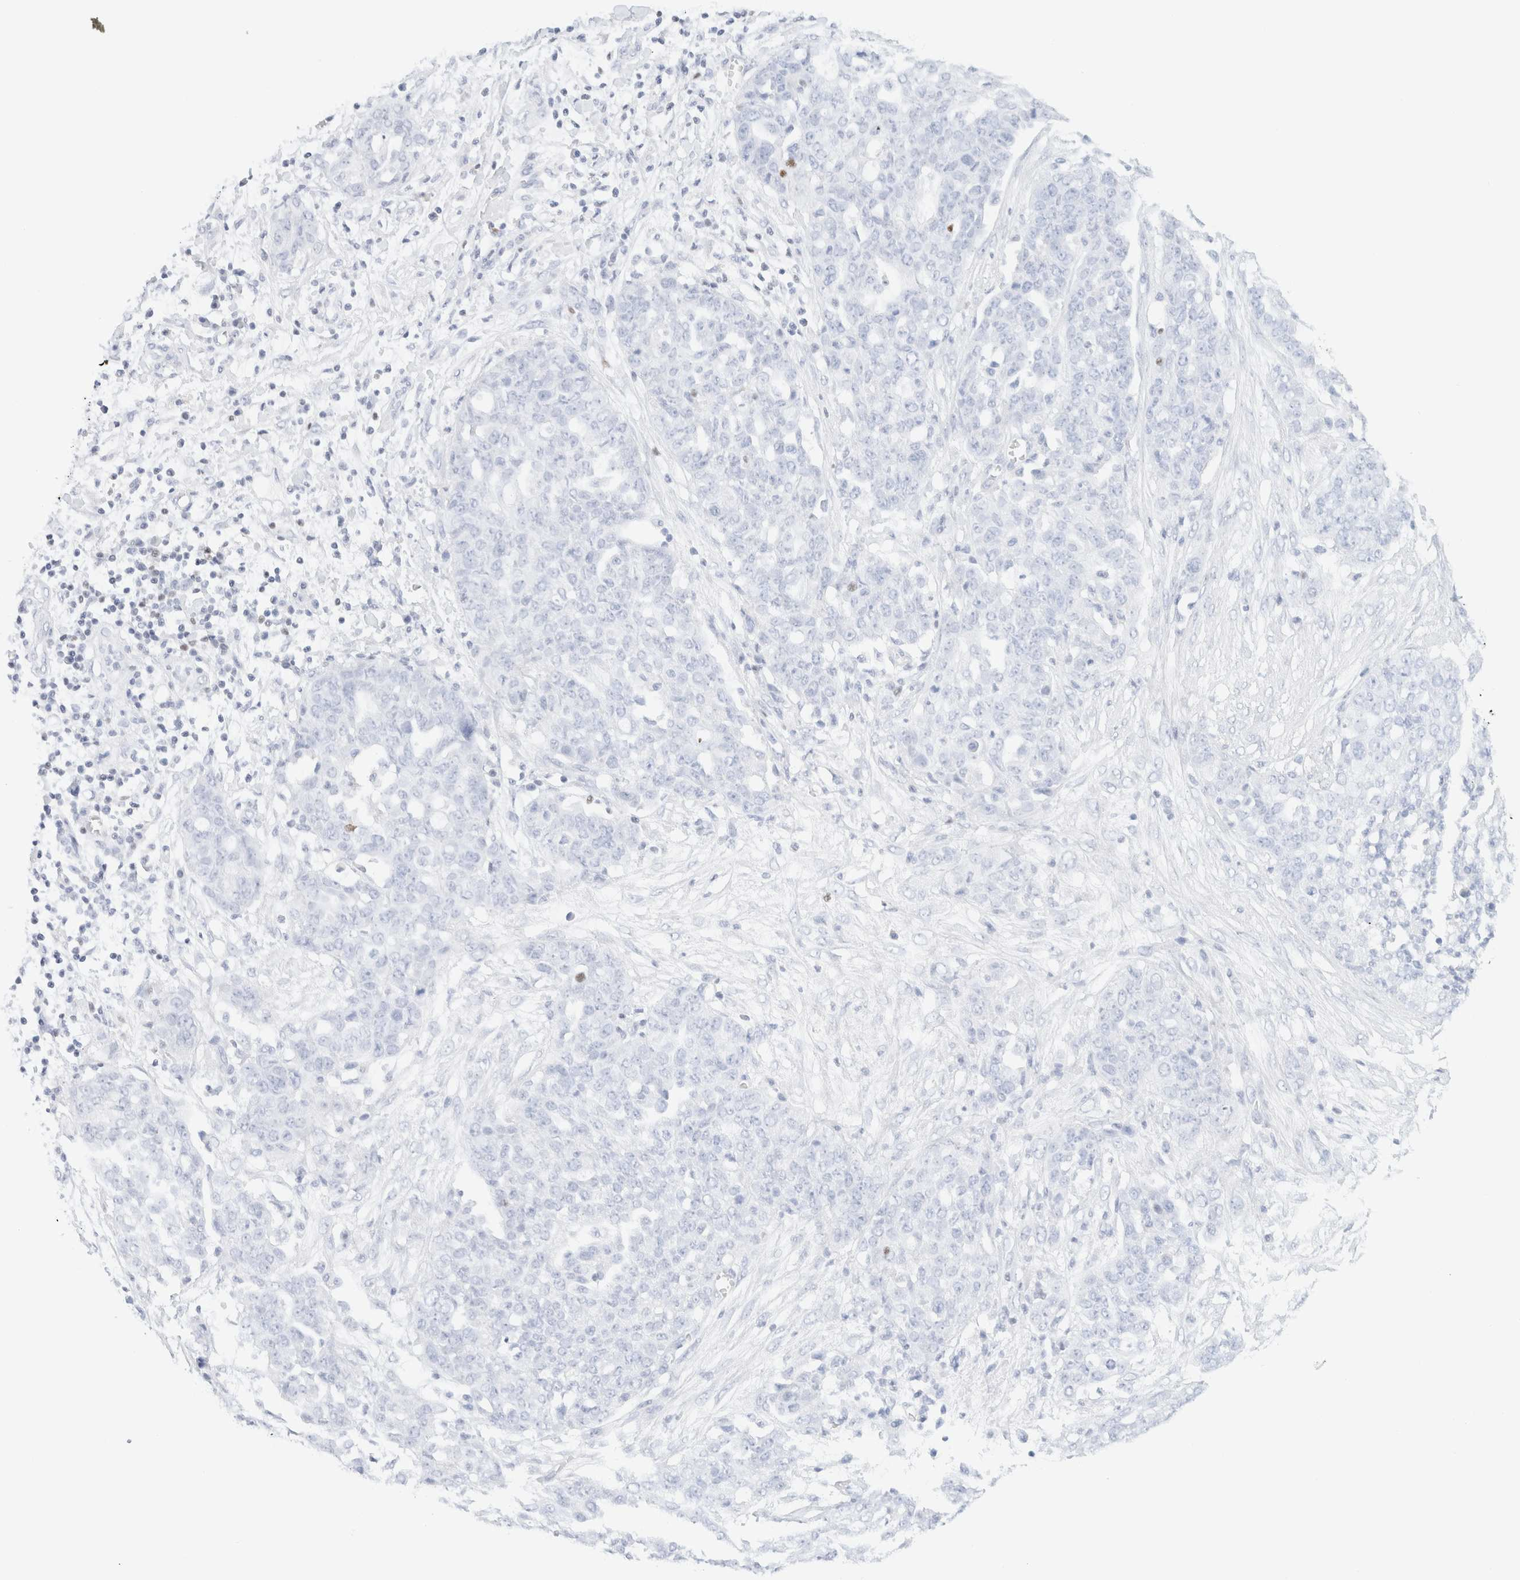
{"staining": {"intensity": "negative", "quantity": "none", "location": "none"}, "tissue": "ovarian cancer", "cell_type": "Tumor cells", "image_type": "cancer", "snomed": [{"axis": "morphology", "description": "Cystadenocarcinoma, serous, NOS"}, {"axis": "topography", "description": "Soft tissue"}, {"axis": "topography", "description": "Ovary"}], "caption": "Histopathology image shows no protein expression in tumor cells of serous cystadenocarcinoma (ovarian) tissue. (Immunohistochemistry, brightfield microscopy, high magnification).", "gene": "IKZF3", "patient": {"sex": "female", "age": 57}}